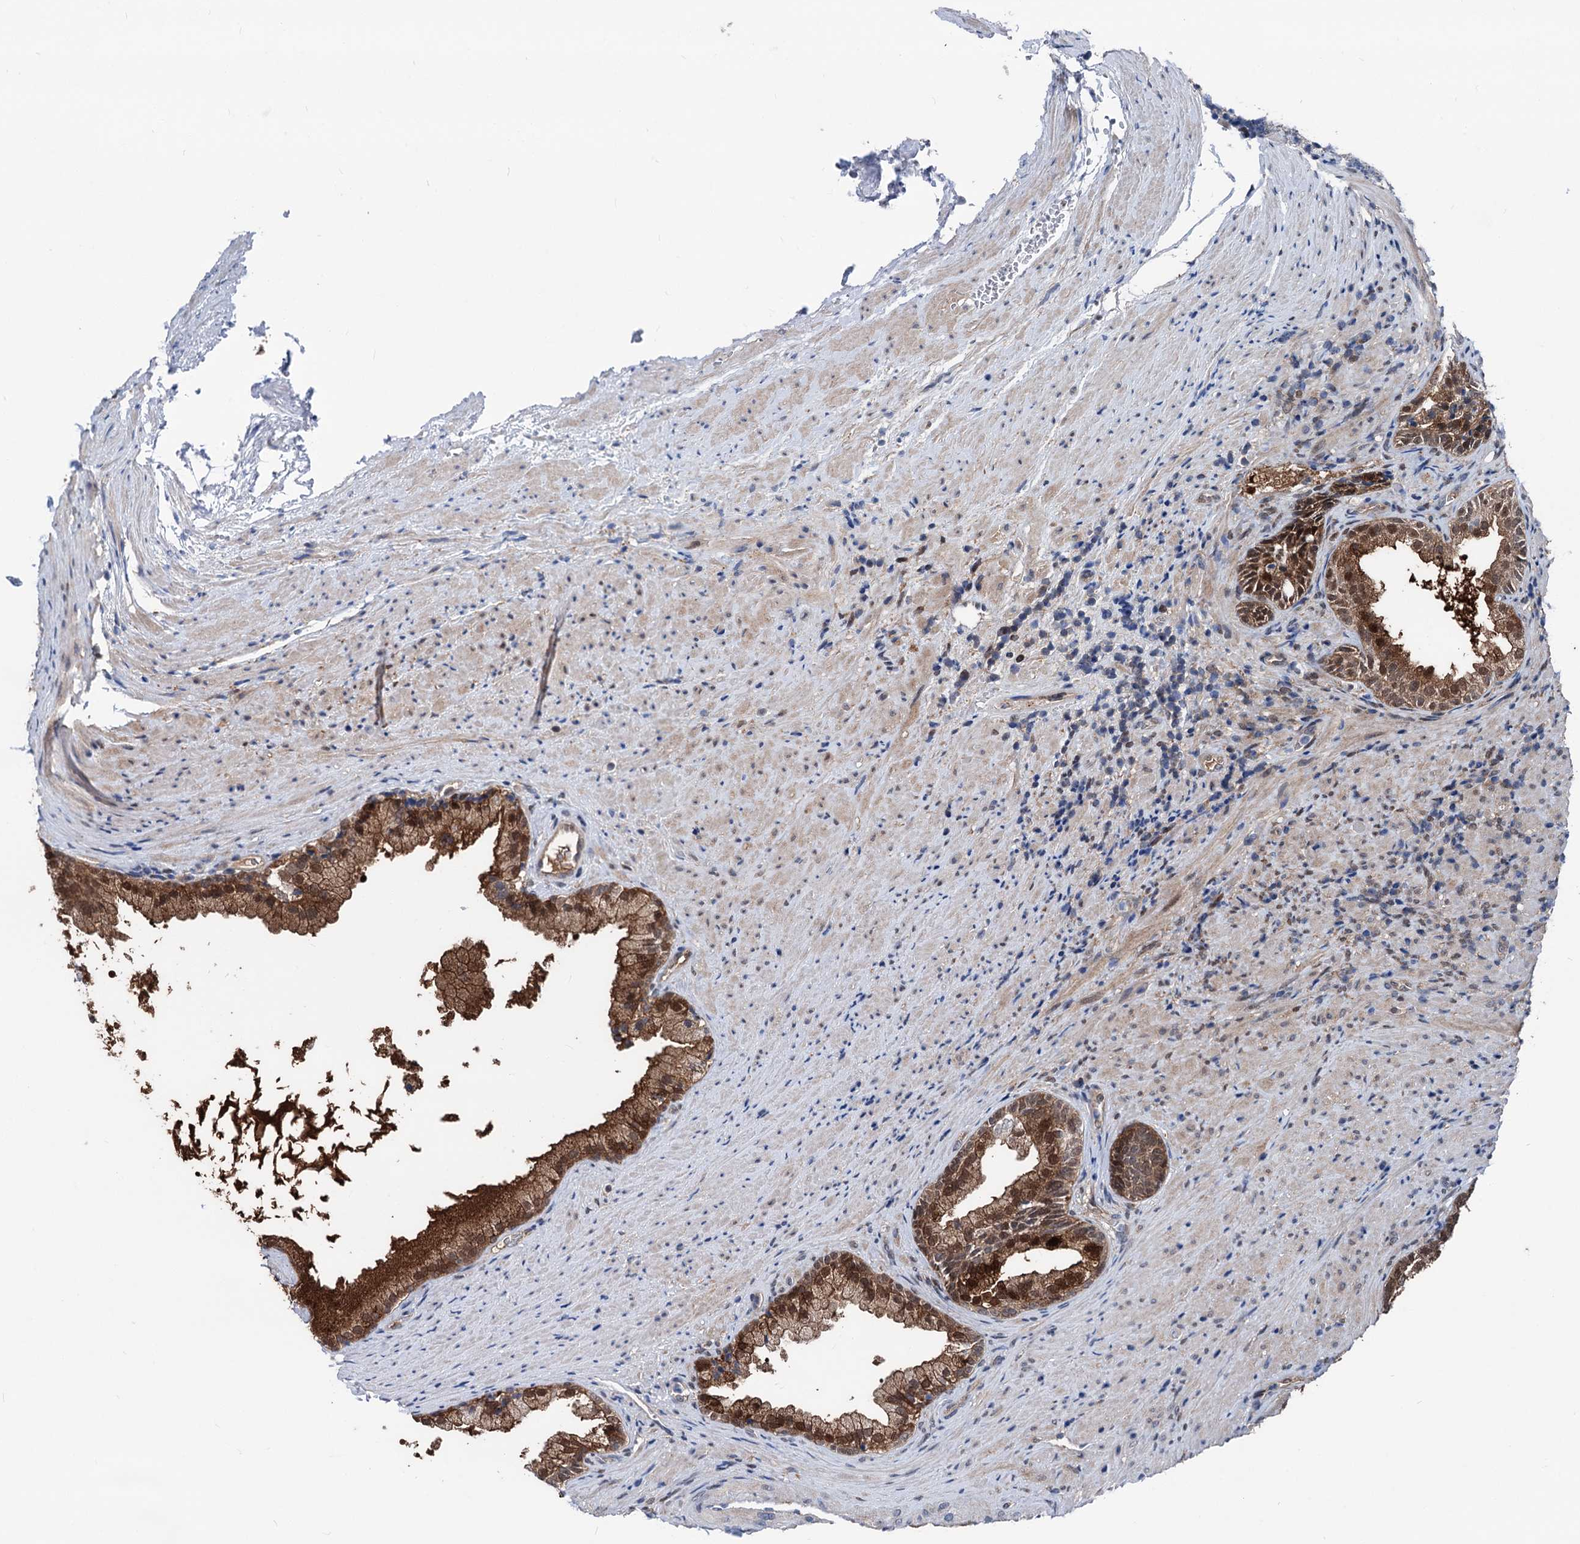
{"staining": {"intensity": "strong", "quantity": ">75%", "location": "cytoplasmic/membranous,nuclear"}, "tissue": "prostate", "cell_type": "Glandular cells", "image_type": "normal", "snomed": [{"axis": "morphology", "description": "Normal tissue, NOS"}, {"axis": "topography", "description": "Prostate"}], "caption": "Immunohistochemical staining of benign prostate displays high levels of strong cytoplasmic/membranous,nuclear expression in about >75% of glandular cells.", "gene": "GLO1", "patient": {"sex": "male", "age": 76}}